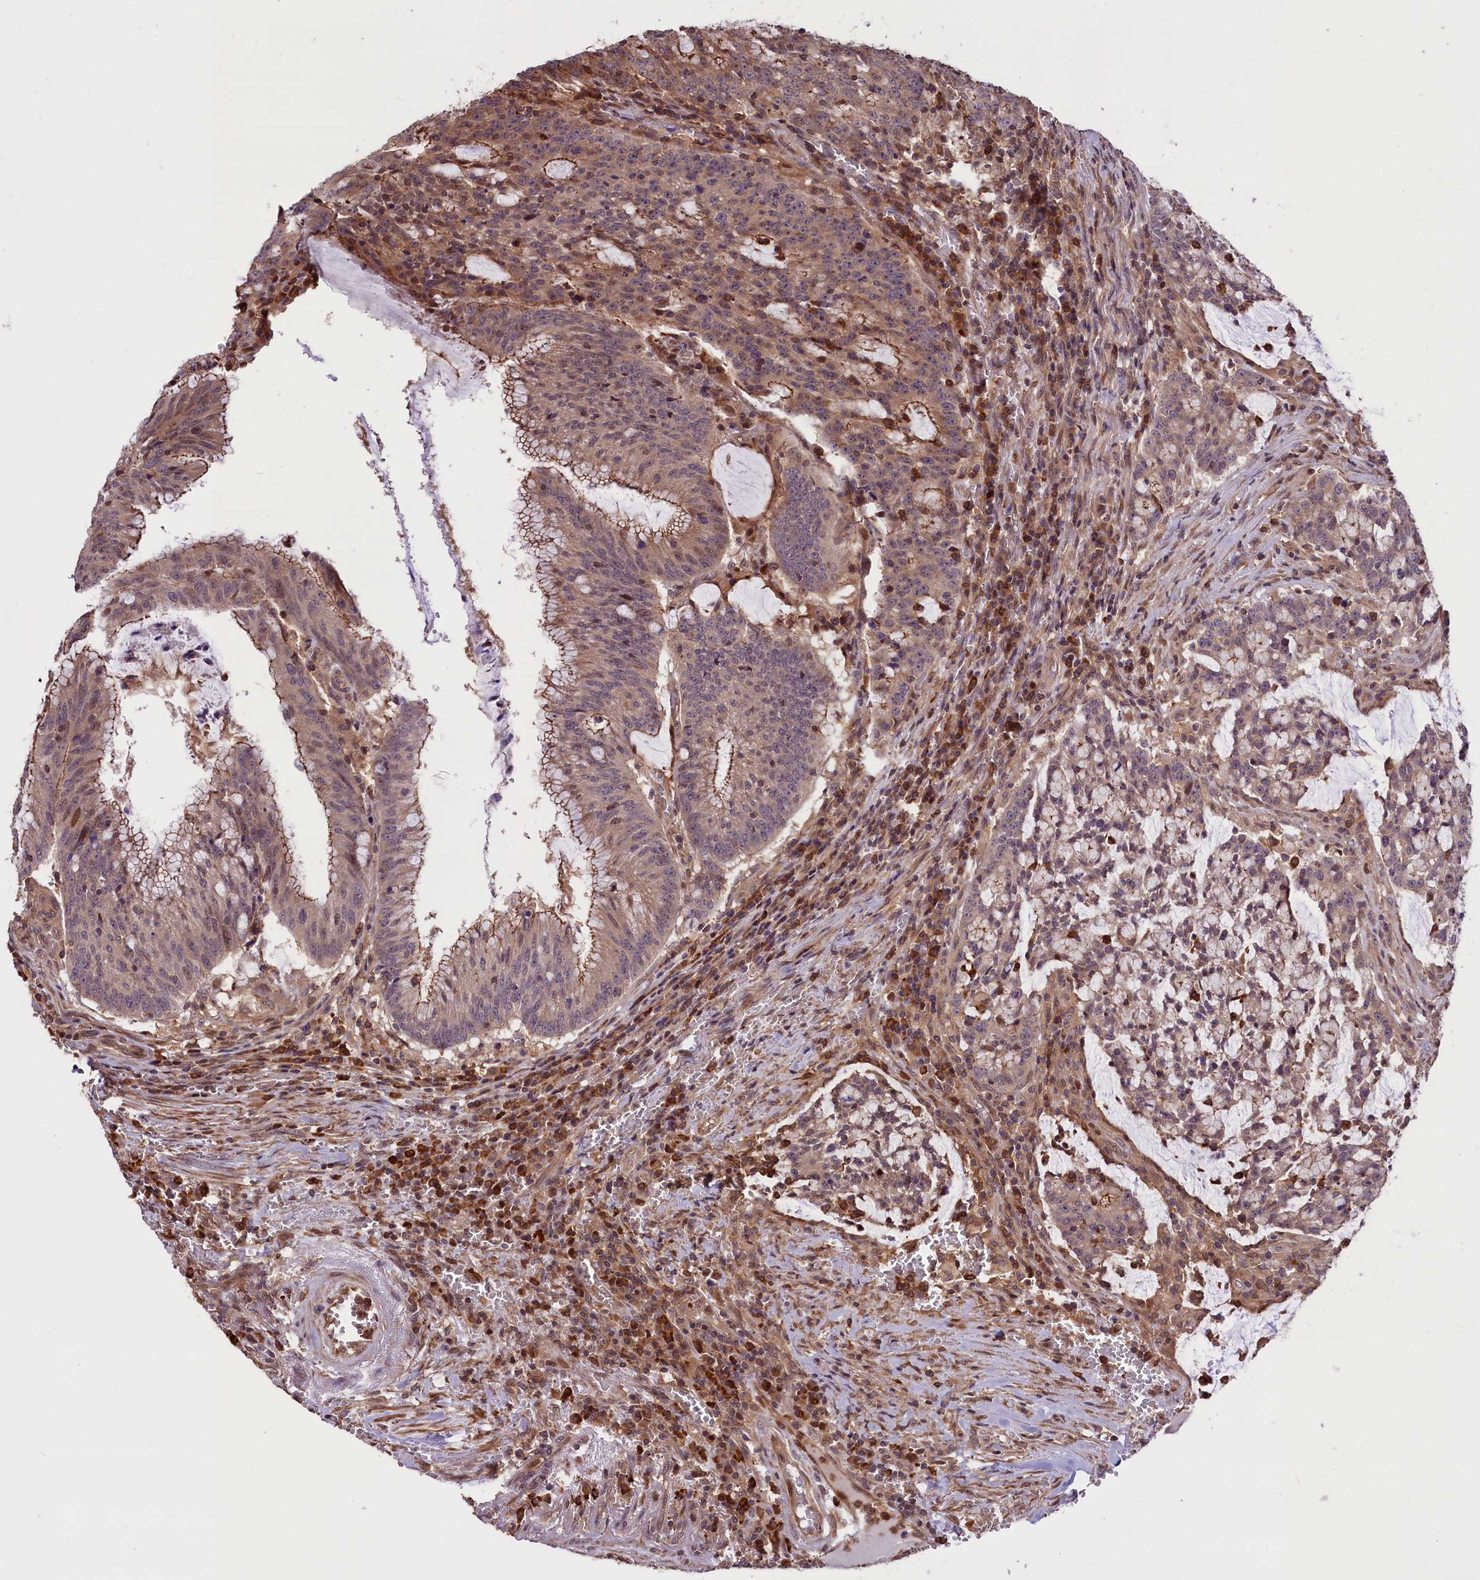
{"staining": {"intensity": "moderate", "quantity": "25%-75%", "location": "cytoplasmic/membranous,nuclear"}, "tissue": "colorectal cancer", "cell_type": "Tumor cells", "image_type": "cancer", "snomed": [{"axis": "morphology", "description": "Adenocarcinoma, NOS"}, {"axis": "topography", "description": "Rectum"}], "caption": "Protein analysis of colorectal adenocarcinoma tissue reveals moderate cytoplasmic/membranous and nuclear expression in approximately 25%-75% of tumor cells.", "gene": "RIC8A", "patient": {"sex": "female", "age": 77}}